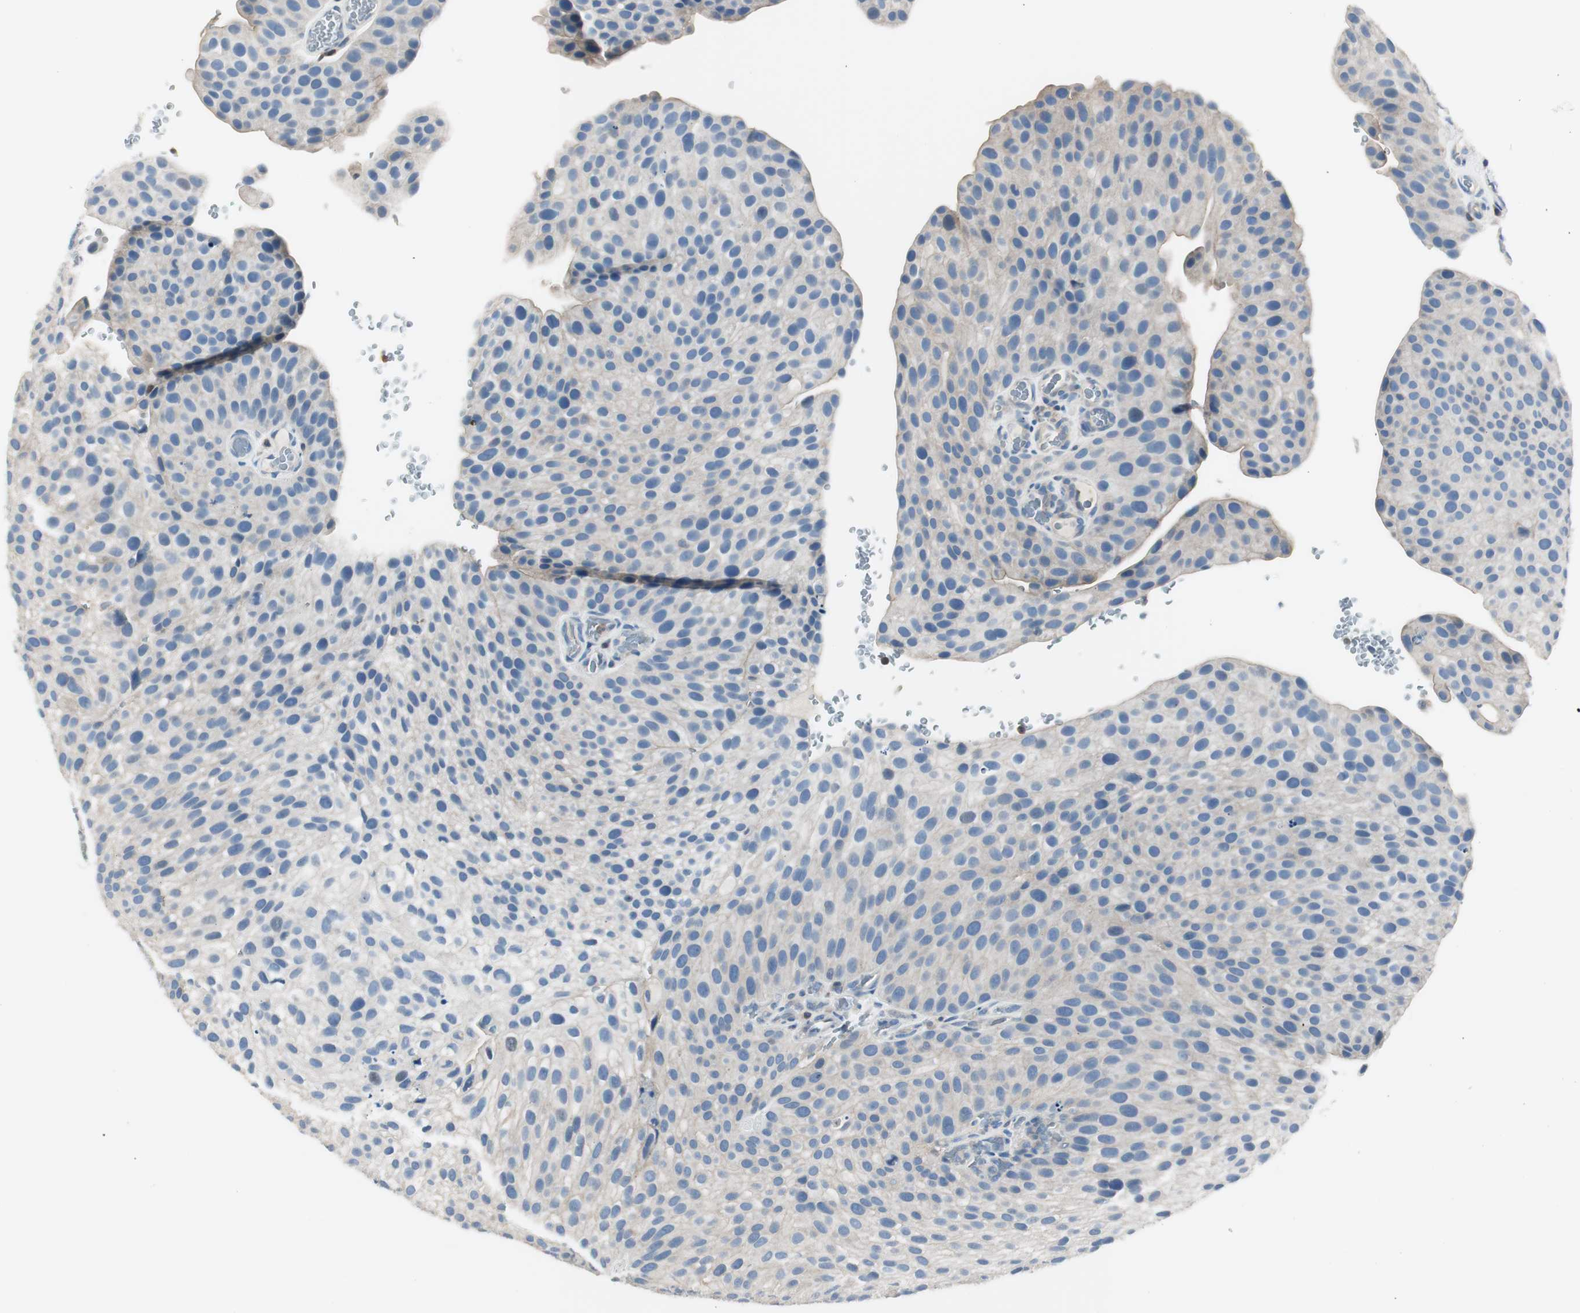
{"staining": {"intensity": "negative", "quantity": "none", "location": "none"}, "tissue": "urothelial cancer", "cell_type": "Tumor cells", "image_type": "cancer", "snomed": [{"axis": "morphology", "description": "Urothelial carcinoma, Low grade"}, {"axis": "topography", "description": "Smooth muscle"}, {"axis": "topography", "description": "Urinary bladder"}], "caption": "Urothelial carcinoma (low-grade) stained for a protein using immunohistochemistry exhibits no expression tumor cells.", "gene": "SLC9A3R1", "patient": {"sex": "male", "age": 60}}